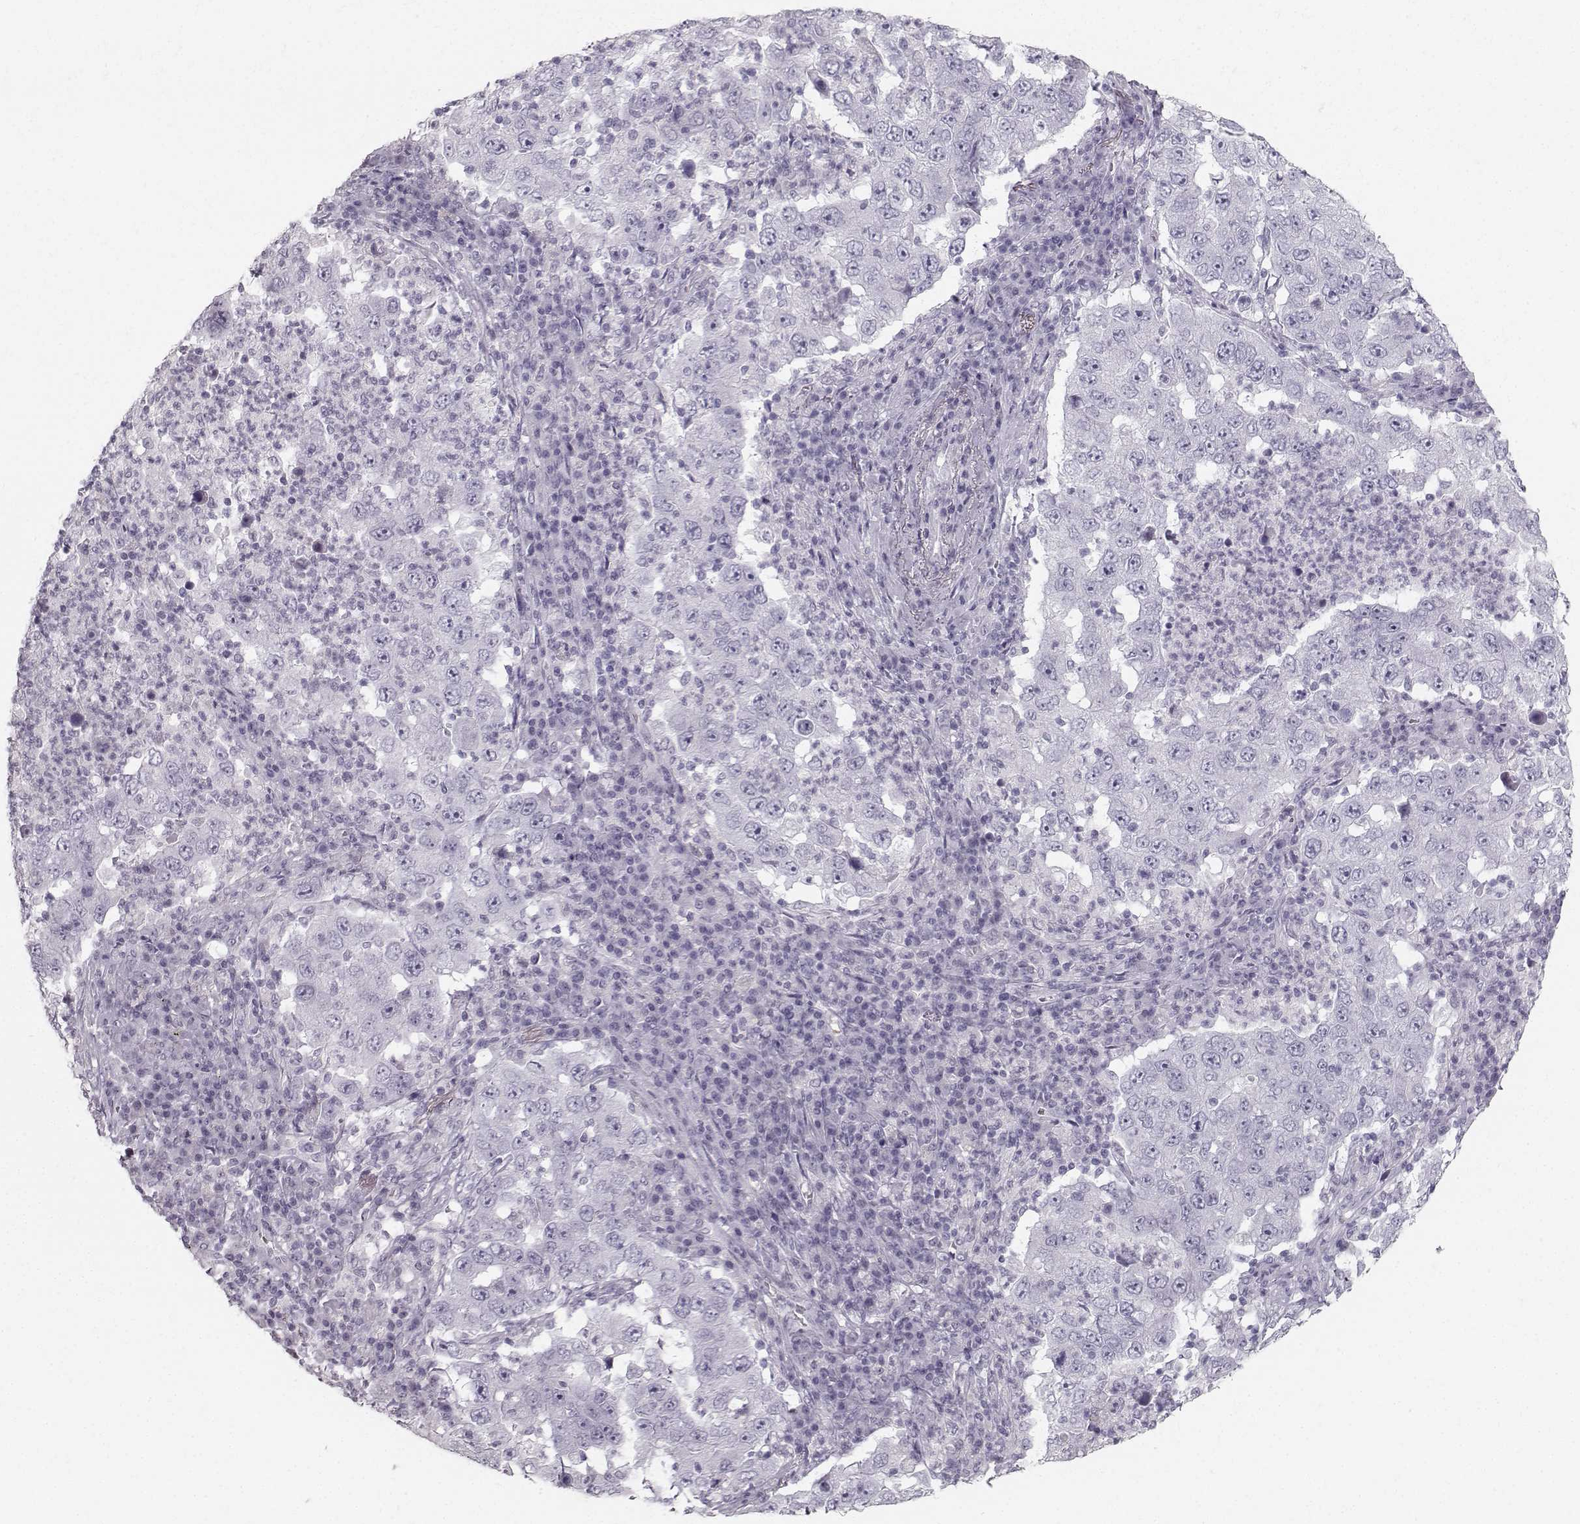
{"staining": {"intensity": "negative", "quantity": "none", "location": "none"}, "tissue": "lung cancer", "cell_type": "Tumor cells", "image_type": "cancer", "snomed": [{"axis": "morphology", "description": "Adenocarcinoma, NOS"}, {"axis": "topography", "description": "Lung"}], "caption": "Immunohistochemistry (IHC) of lung adenocarcinoma reveals no staining in tumor cells.", "gene": "CASR", "patient": {"sex": "male", "age": 73}}